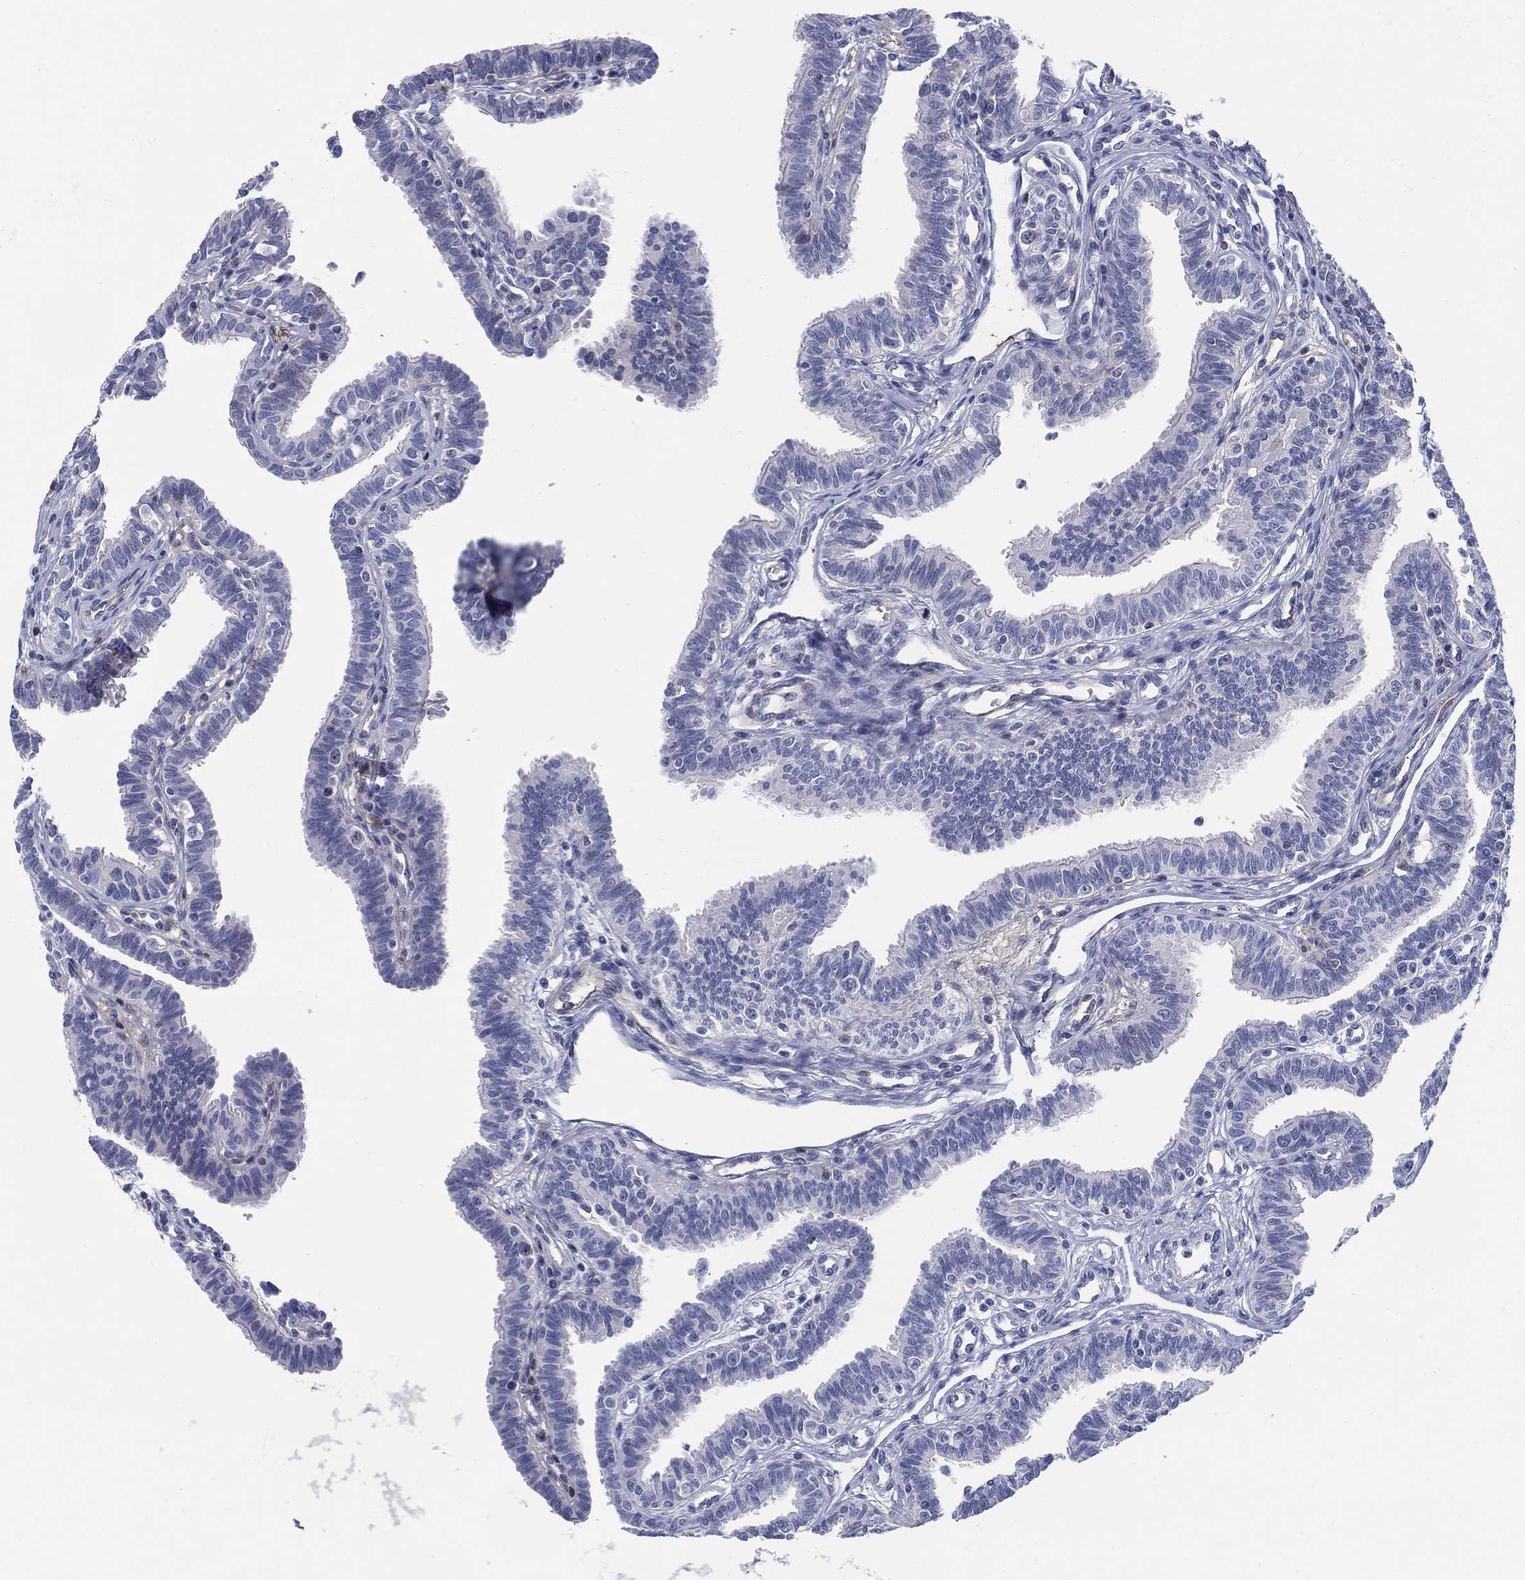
{"staining": {"intensity": "moderate", "quantity": "<25%", "location": "cytoplasmic/membranous"}, "tissue": "fallopian tube", "cell_type": "Glandular cells", "image_type": "normal", "snomed": [{"axis": "morphology", "description": "Normal tissue, NOS"}, {"axis": "topography", "description": "Fallopian tube"}], "caption": "The histopathology image shows staining of benign fallopian tube, revealing moderate cytoplasmic/membranous protein expression (brown color) within glandular cells.", "gene": "HEATR4", "patient": {"sex": "female", "age": 36}}